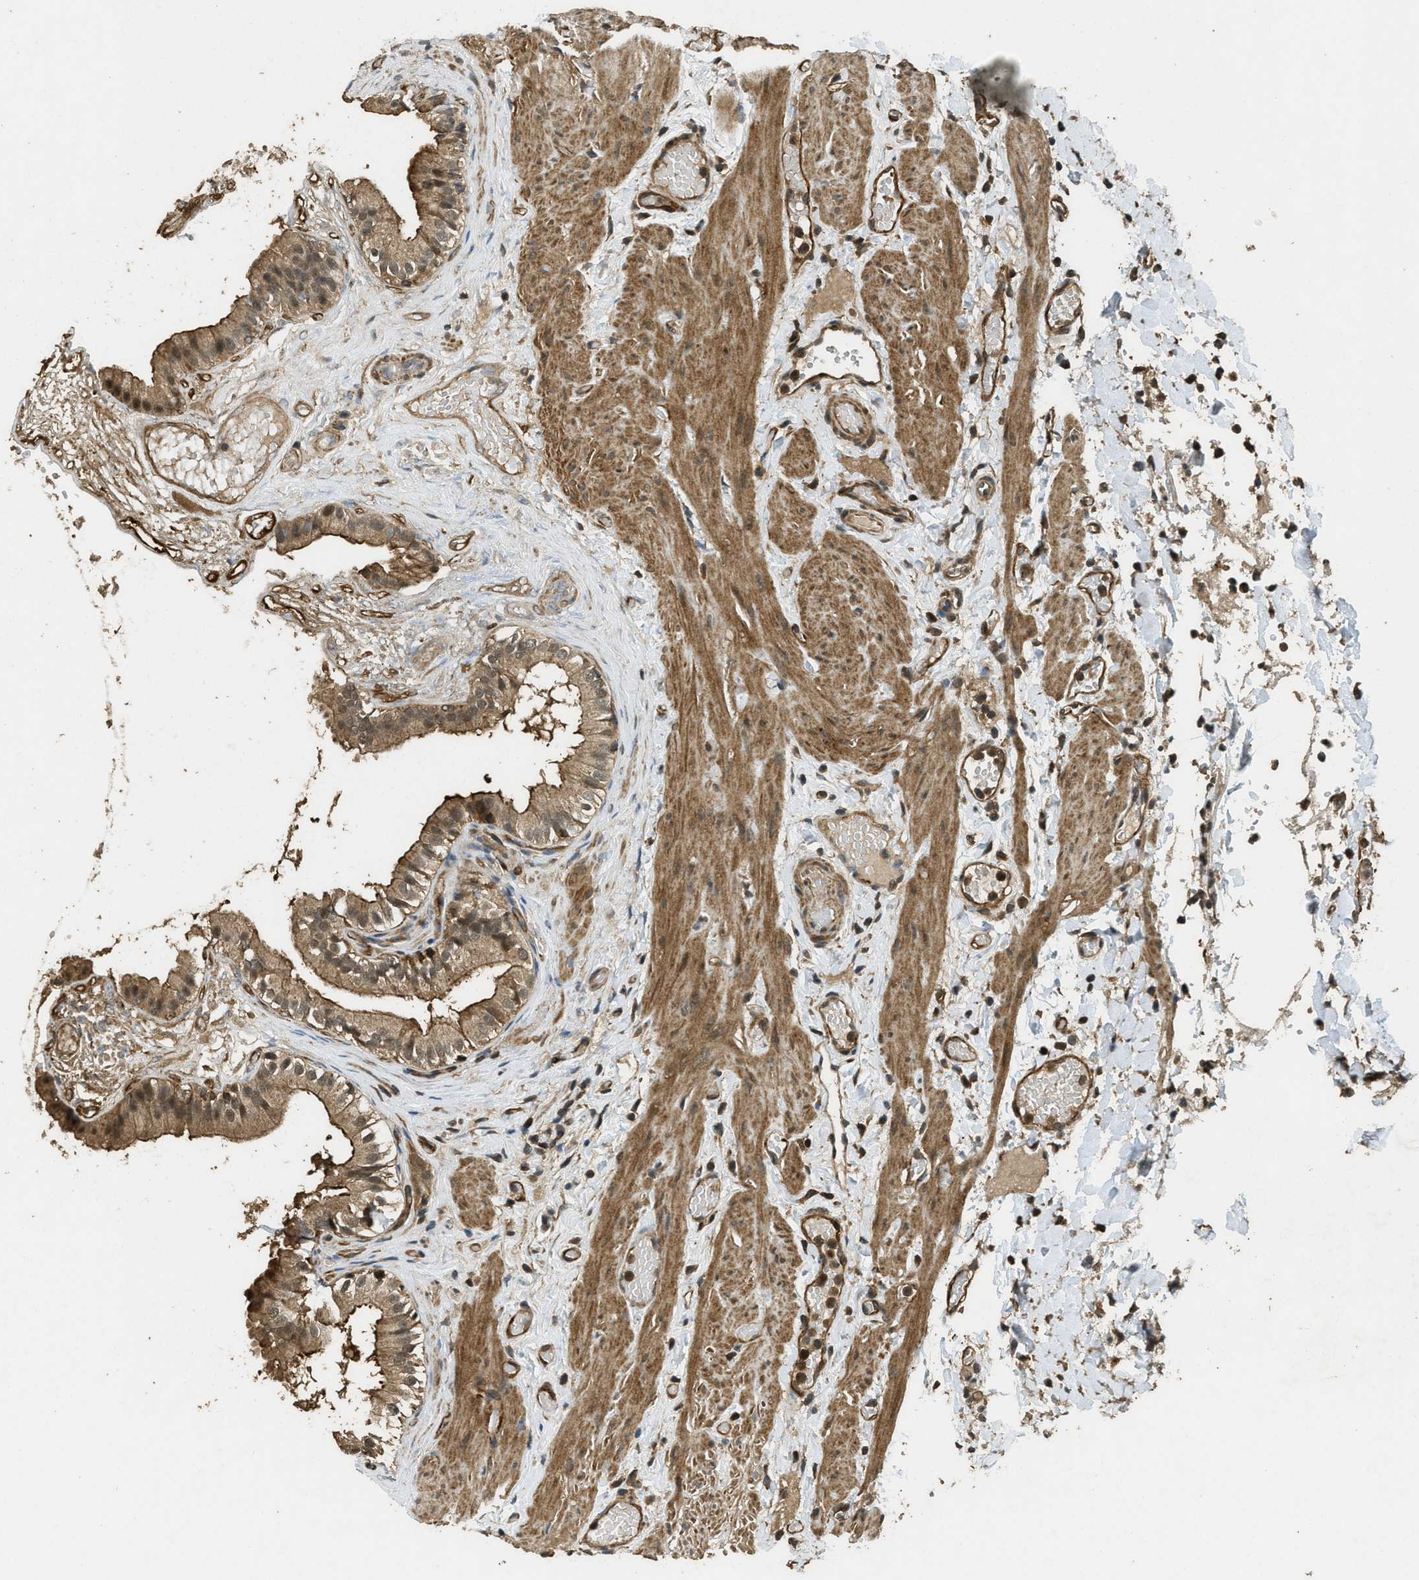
{"staining": {"intensity": "moderate", "quantity": ">75%", "location": "cytoplasmic/membranous"}, "tissue": "gallbladder", "cell_type": "Glandular cells", "image_type": "normal", "snomed": [{"axis": "morphology", "description": "Normal tissue, NOS"}, {"axis": "topography", "description": "Gallbladder"}], "caption": "Immunohistochemistry photomicrograph of normal gallbladder stained for a protein (brown), which exhibits medium levels of moderate cytoplasmic/membranous staining in approximately >75% of glandular cells.", "gene": "PPP6R3", "patient": {"sex": "female", "age": 26}}